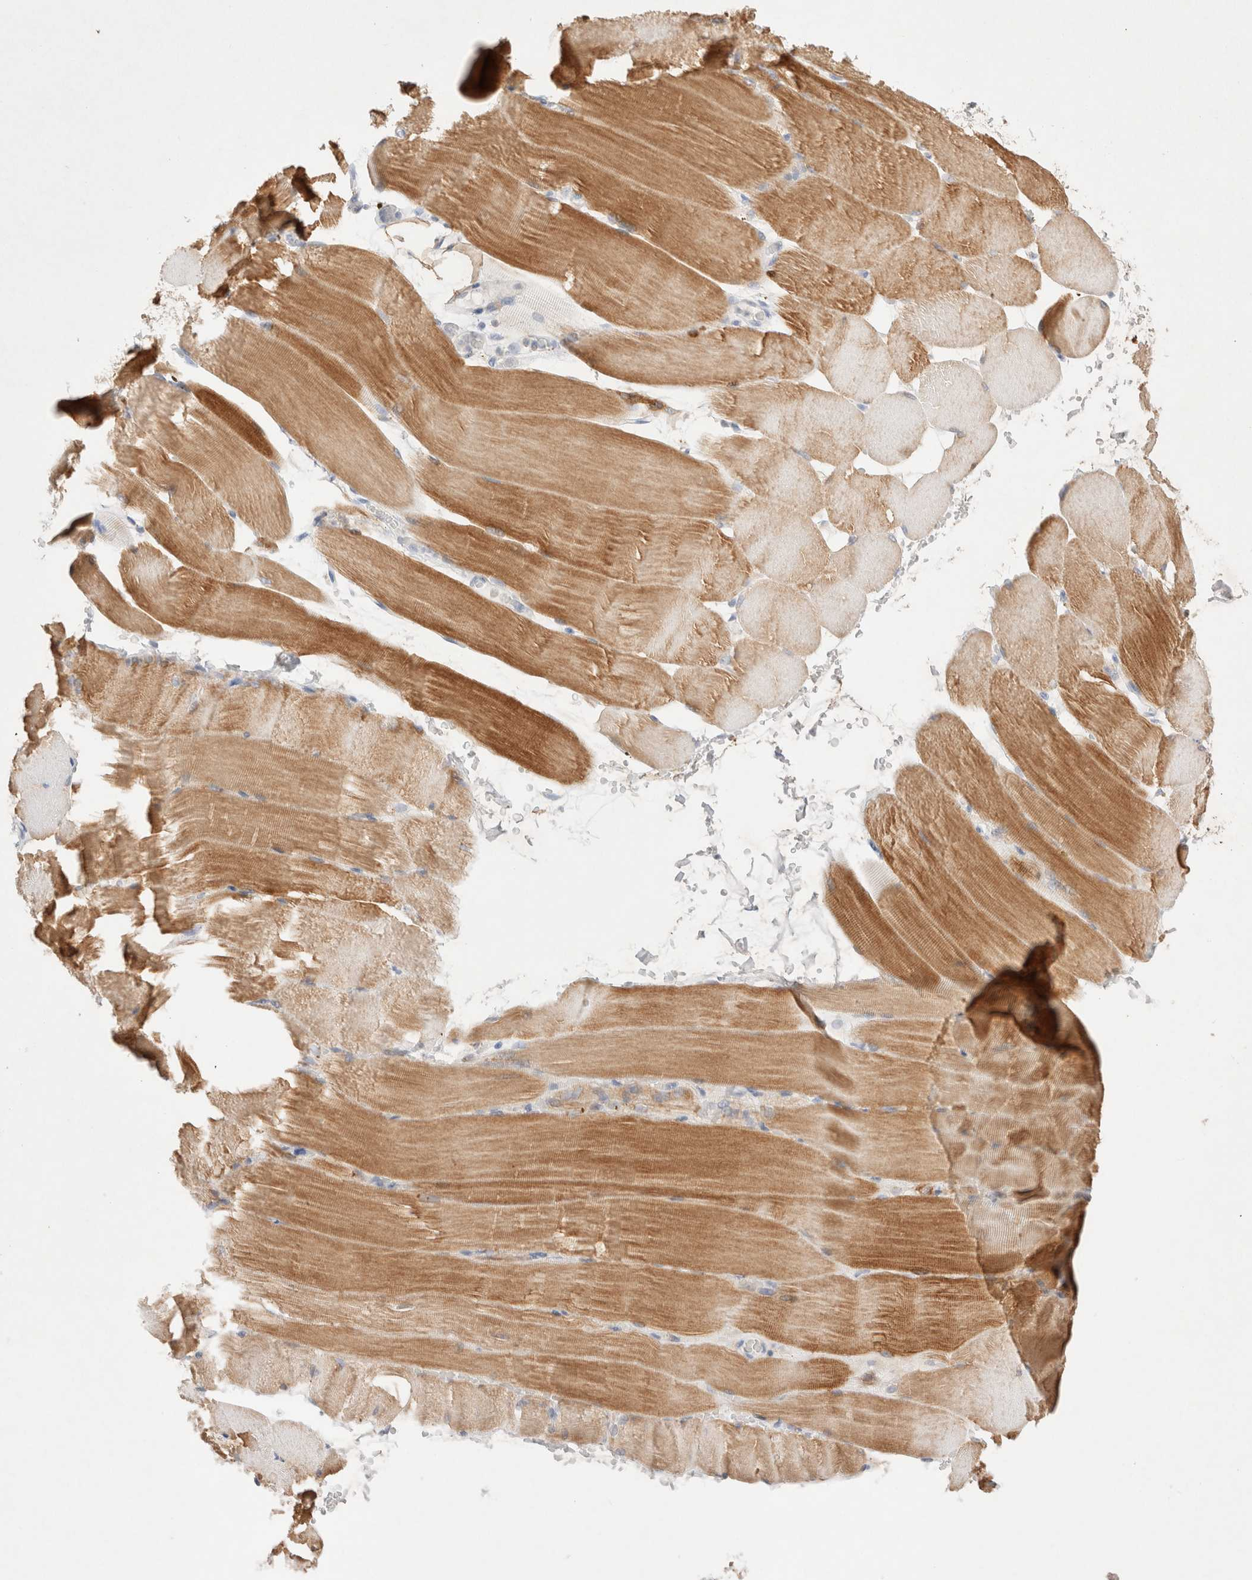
{"staining": {"intensity": "moderate", "quantity": ">75%", "location": "cytoplasmic/membranous"}, "tissue": "skeletal muscle", "cell_type": "Myocytes", "image_type": "normal", "snomed": [{"axis": "morphology", "description": "Normal tissue, NOS"}, {"axis": "topography", "description": "Skeletal muscle"}, {"axis": "topography", "description": "Parathyroid gland"}], "caption": "This micrograph displays IHC staining of unremarkable human skeletal muscle, with medium moderate cytoplasmic/membranous expression in approximately >75% of myocytes.", "gene": "EPCAM", "patient": {"sex": "female", "age": 37}}